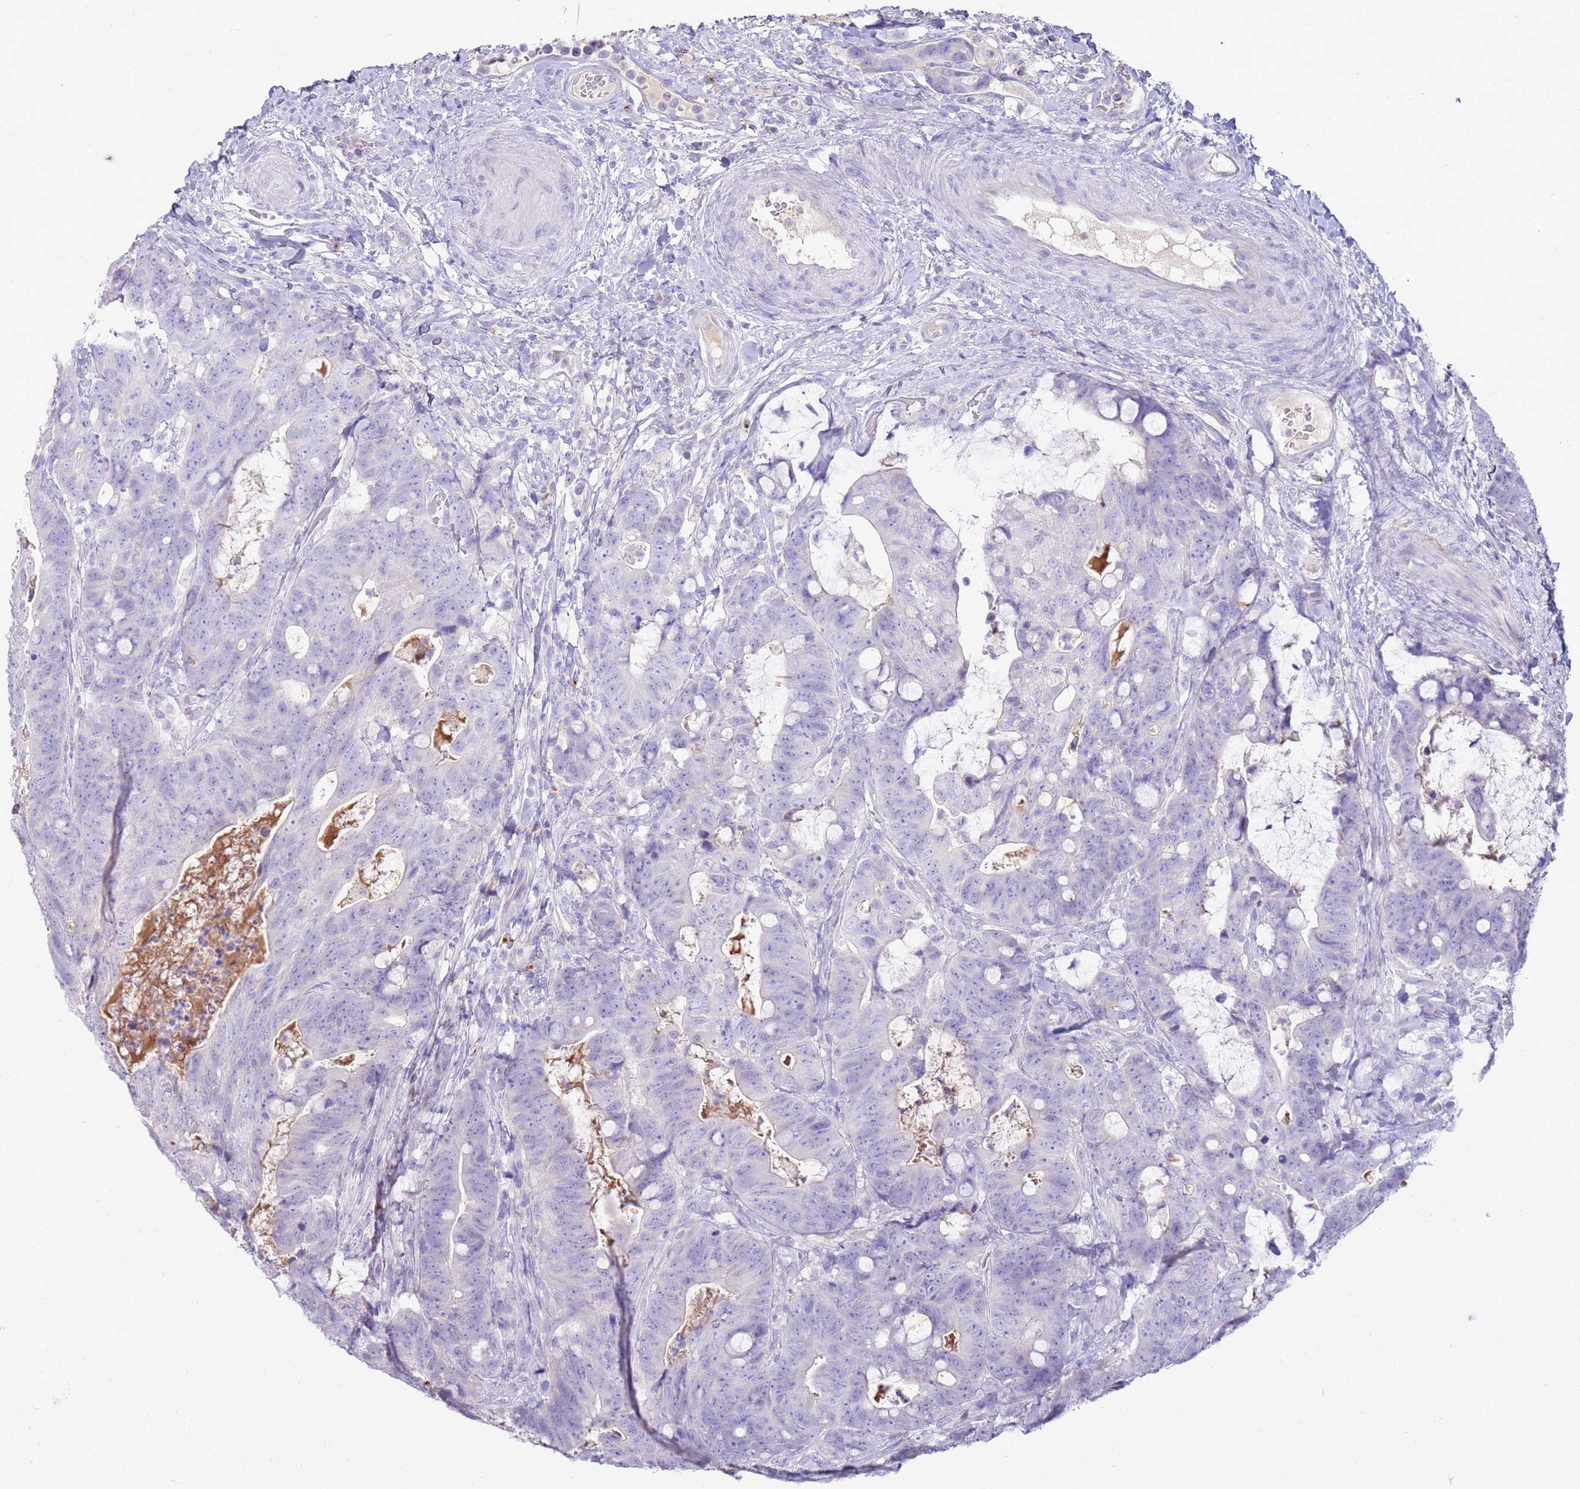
{"staining": {"intensity": "negative", "quantity": "none", "location": "none"}, "tissue": "colorectal cancer", "cell_type": "Tumor cells", "image_type": "cancer", "snomed": [{"axis": "morphology", "description": "Adenocarcinoma, NOS"}, {"axis": "topography", "description": "Colon"}], "caption": "An IHC histopathology image of colorectal cancer is shown. There is no staining in tumor cells of colorectal cancer. (DAB (3,3'-diaminobenzidine) IHC with hematoxylin counter stain).", "gene": "EVPLL", "patient": {"sex": "female", "age": 82}}